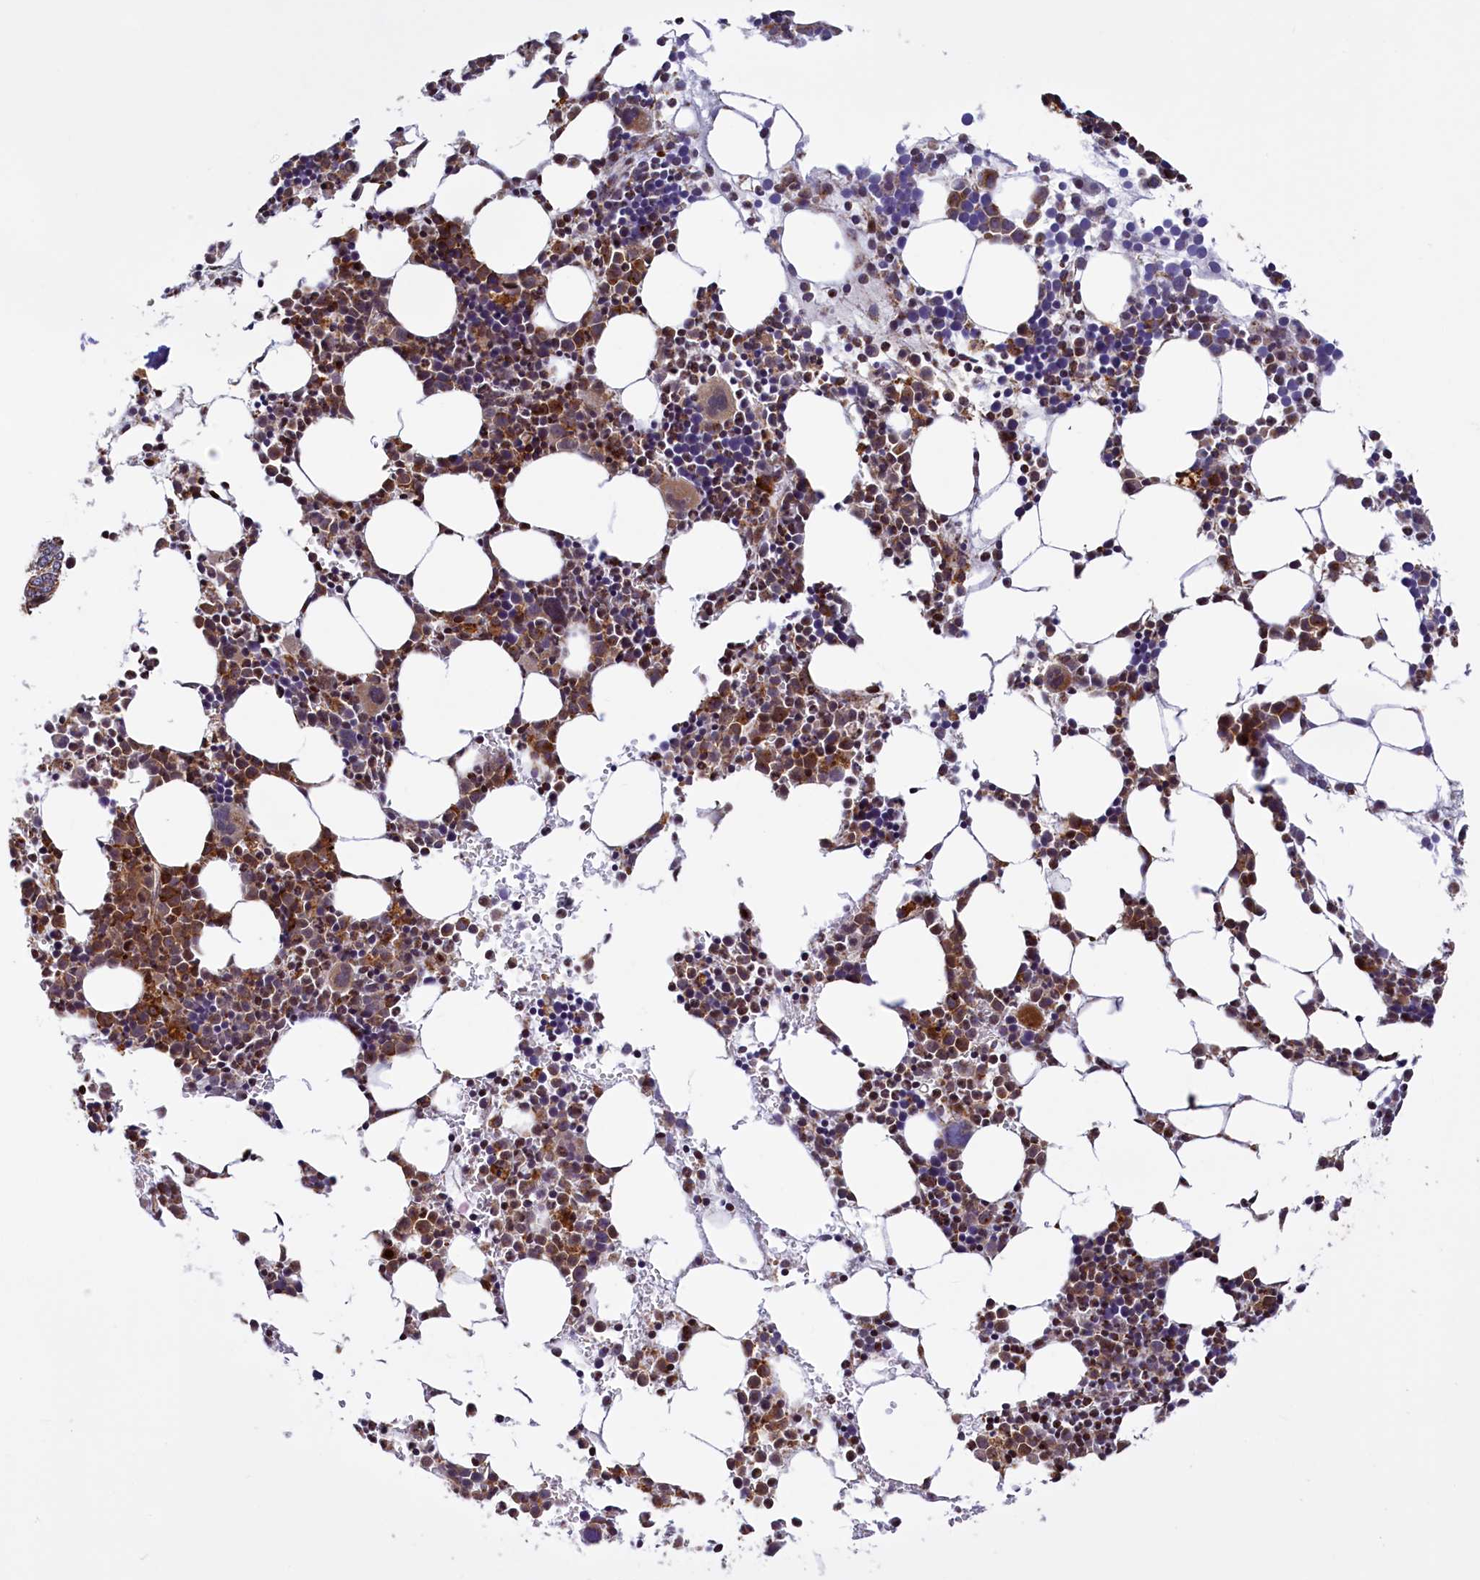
{"staining": {"intensity": "weak", "quantity": ">75%", "location": "cytoplasmic/membranous"}, "tissue": "bone marrow", "cell_type": "Hematopoietic cells", "image_type": "normal", "snomed": [{"axis": "morphology", "description": "Normal tissue, NOS"}, {"axis": "topography", "description": "Bone marrow"}], "caption": "The photomicrograph demonstrates immunohistochemical staining of unremarkable bone marrow. There is weak cytoplasmic/membranous expression is identified in about >75% of hematopoietic cells. (brown staining indicates protein expression, while blue staining denotes nuclei).", "gene": "DYNC2H1", "patient": {"sex": "female", "age": 89}}